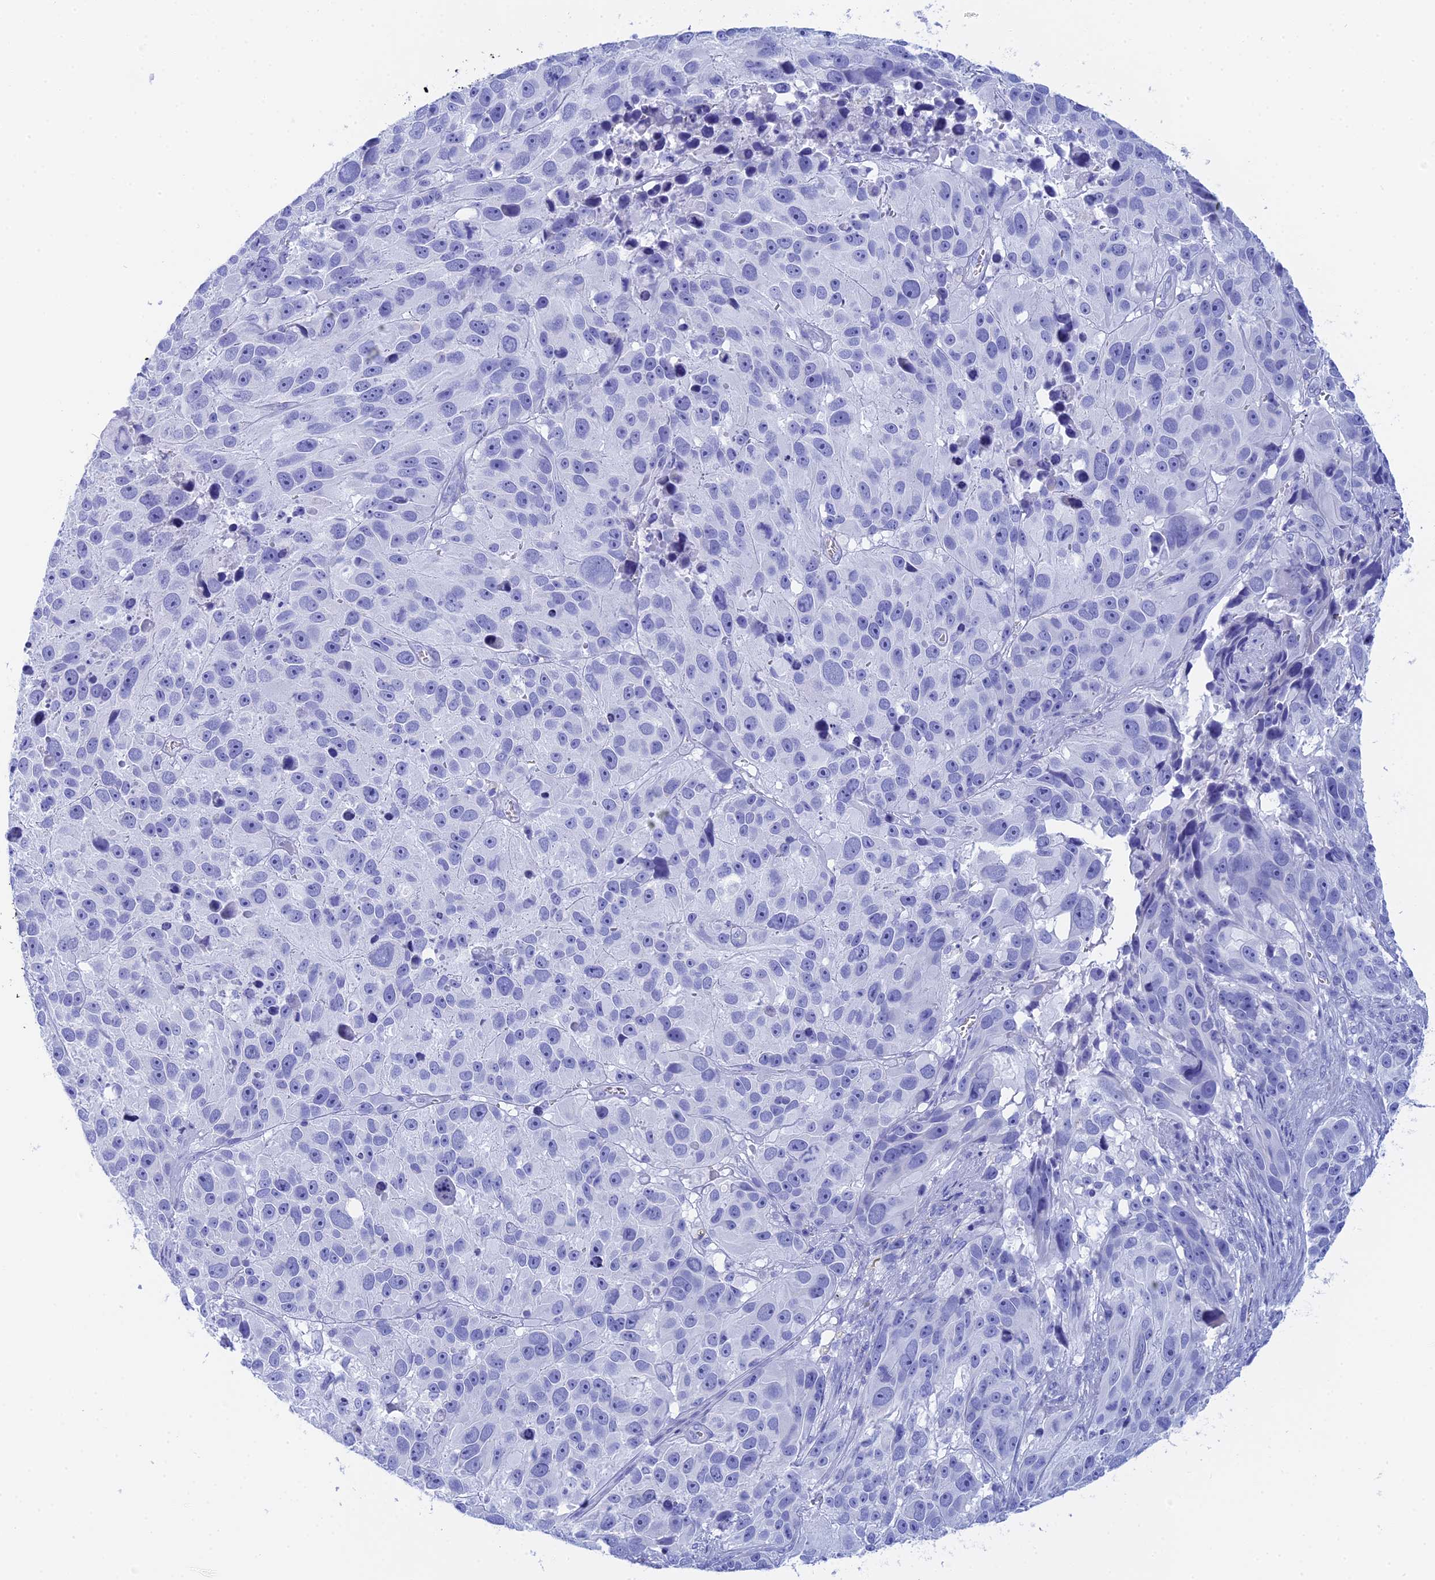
{"staining": {"intensity": "negative", "quantity": "none", "location": "none"}, "tissue": "melanoma", "cell_type": "Tumor cells", "image_type": "cancer", "snomed": [{"axis": "morphology", "description": "Malignant melanoma, NOS"}, {"axis": "topography", "description": "Skin"}], "caption": "This is an immunohistochemistry (IHC) histopathology image of melanoma. There is no expression in tumor cells.", "gene": "TEX101", "patient": {"sex": "male", "age": 84}}